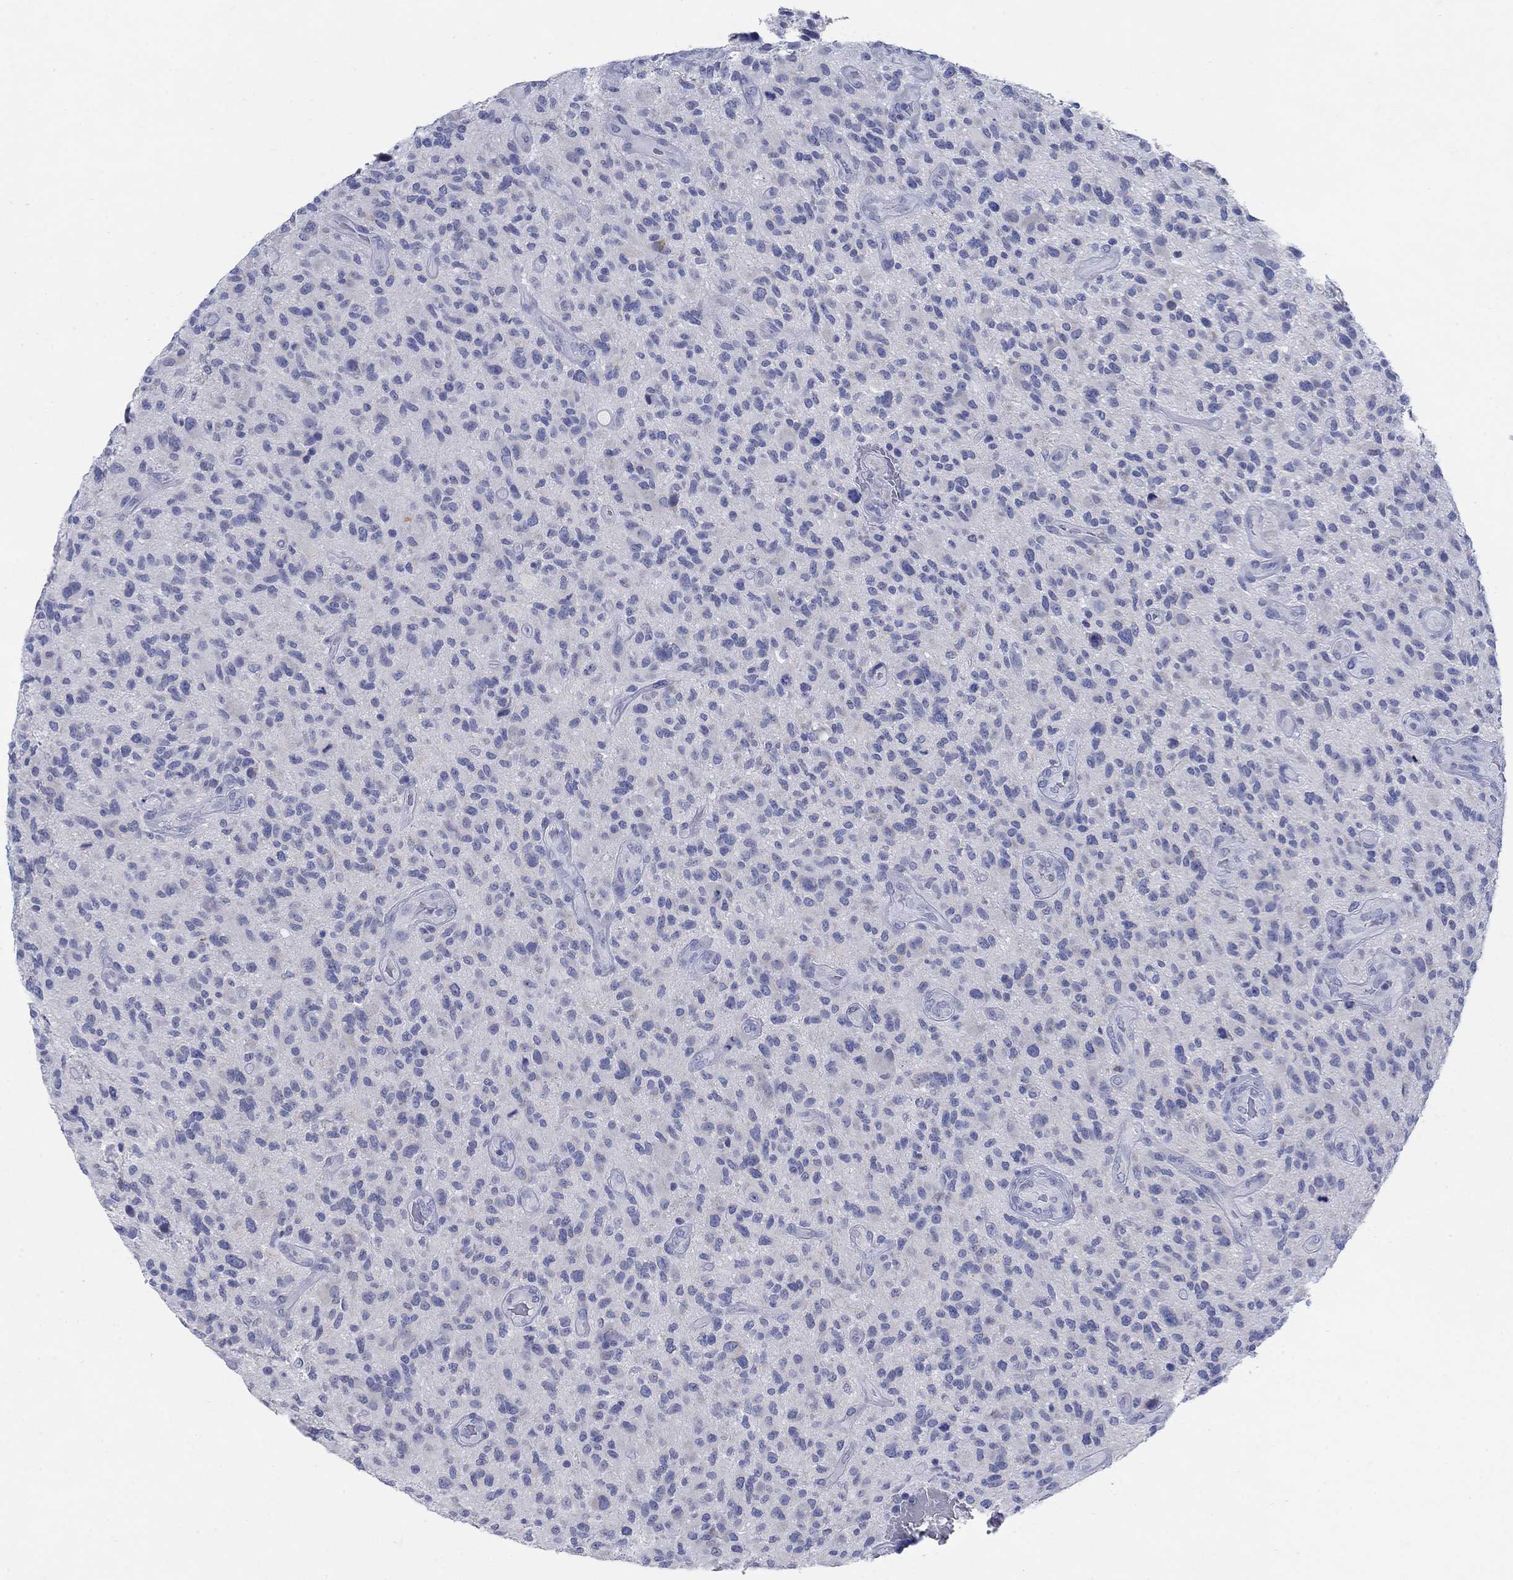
{"staining": {"intensity": "negative", "quantity": "none", "location": "none"}, "tissue": "glioma", "cell_type": "Tumor cells", "image_type": "cancer", "snomed": [{"axis": "morphology", "description": "Glioma, malignant, High grade"}, {"axis": "topography", "description": "Brain"}], "caption": "A high-resolution histopathology image shows IHC staining of high-grade glioma (malignant), which displays no significant expression in tumor cells.", "gene": "SCCPDH", "patient": {"sex": "male", "age": 47}}